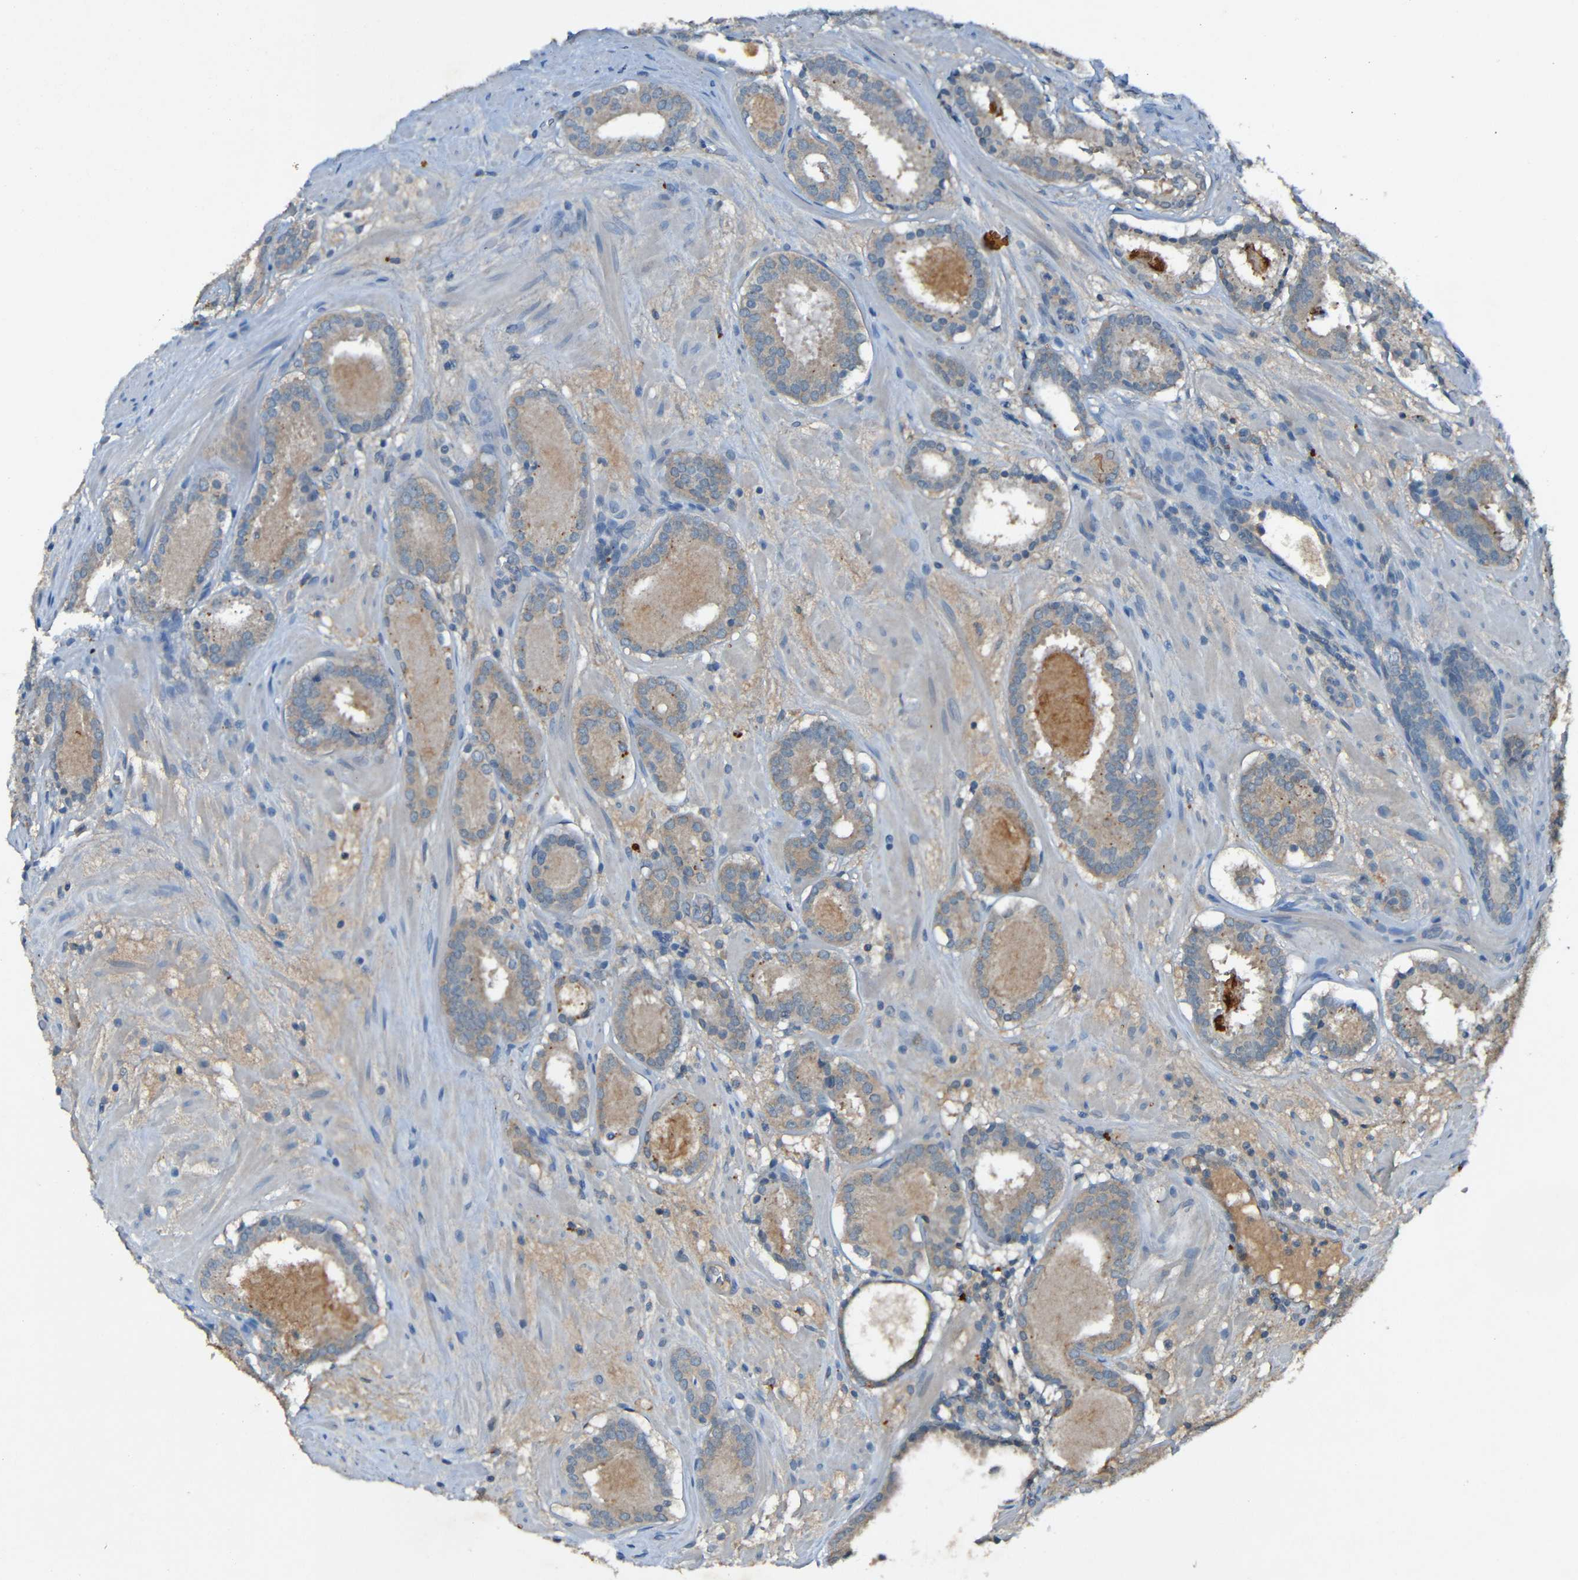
{"staining": {"intensity": "weak", "quantity": ">75%", "location": "cytoplasmic/membranous"}, "tissue": "prostate cancer", "cell_type": "Tumor cells", "image_type": "cancer", "snomed": [{"axis": "morphology", "description": "Adenocarcinoma, Low grade"}, {"axis": "topography", "description": "Prostate"}], "caption": "IHC of prostate cancer exhibits low levels of weak cytoplasmic/membranous expression in about >75% of tumor cells.", "gene": "LRRC70", "patient": {"sex": "male", "age": 69}}